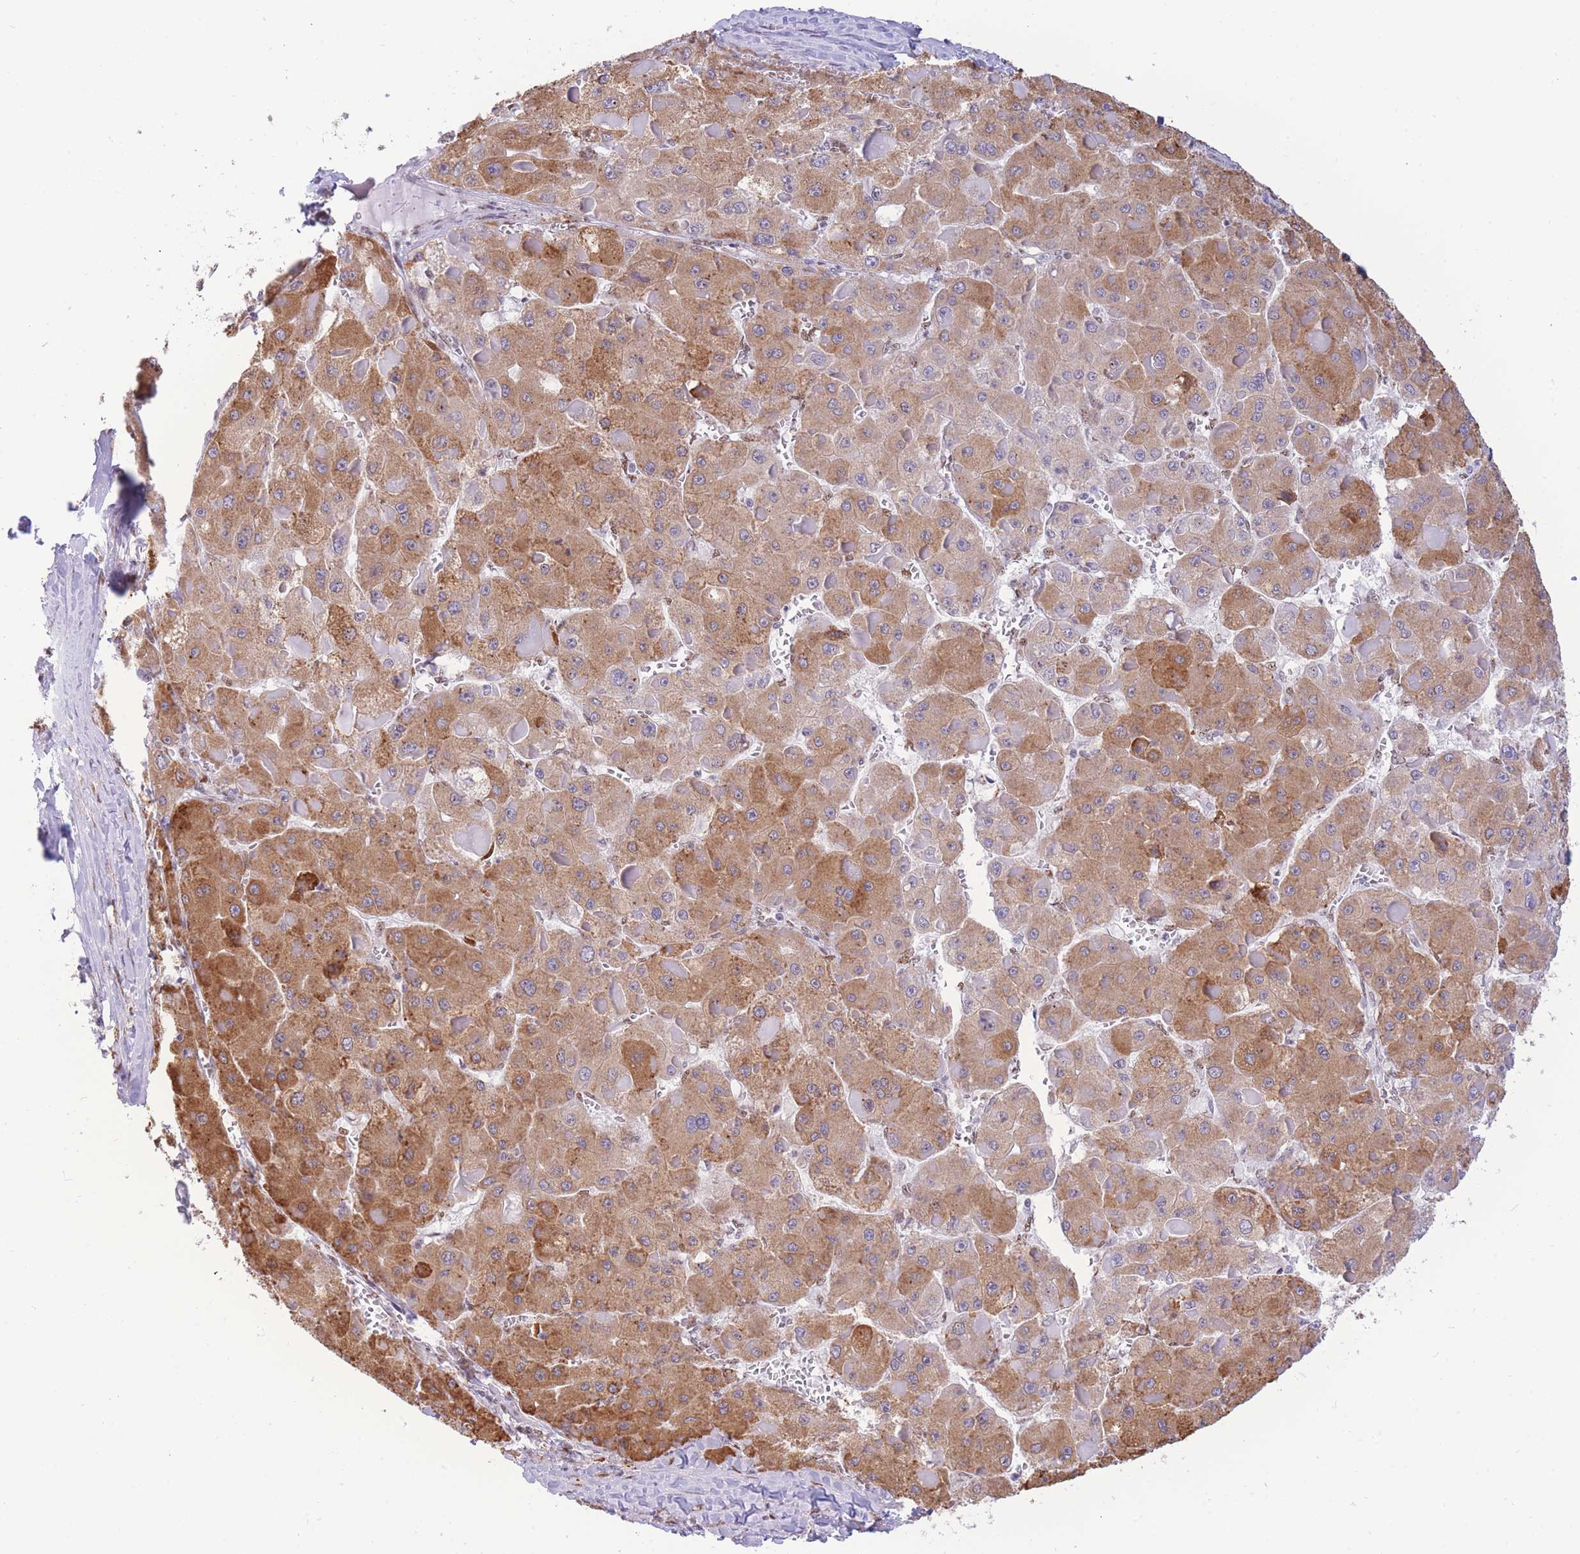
{"staining": {"intensity": "moderate", "quantity": ">75%", "location": "cytoplasmic/membranous"}, "tissue": "liver cancer", "cell_type": "Tumor cells", "image_type": "cancer", "snomed": [{"axis": "morphology", "description": "Carcinoma, Hepatocellular, NOS"}, {"axis": "topography", "description": "Liver"}], "caption": "Liver cancer (hepatocellular carcinoma) stained with DAB IHC reveals medium levels of moderate cytoplasmic/membranous positivity in approximately >75% of tumor cells.", "gene": "FAM153A", "patient": {"sex": "female", "age": 73}}